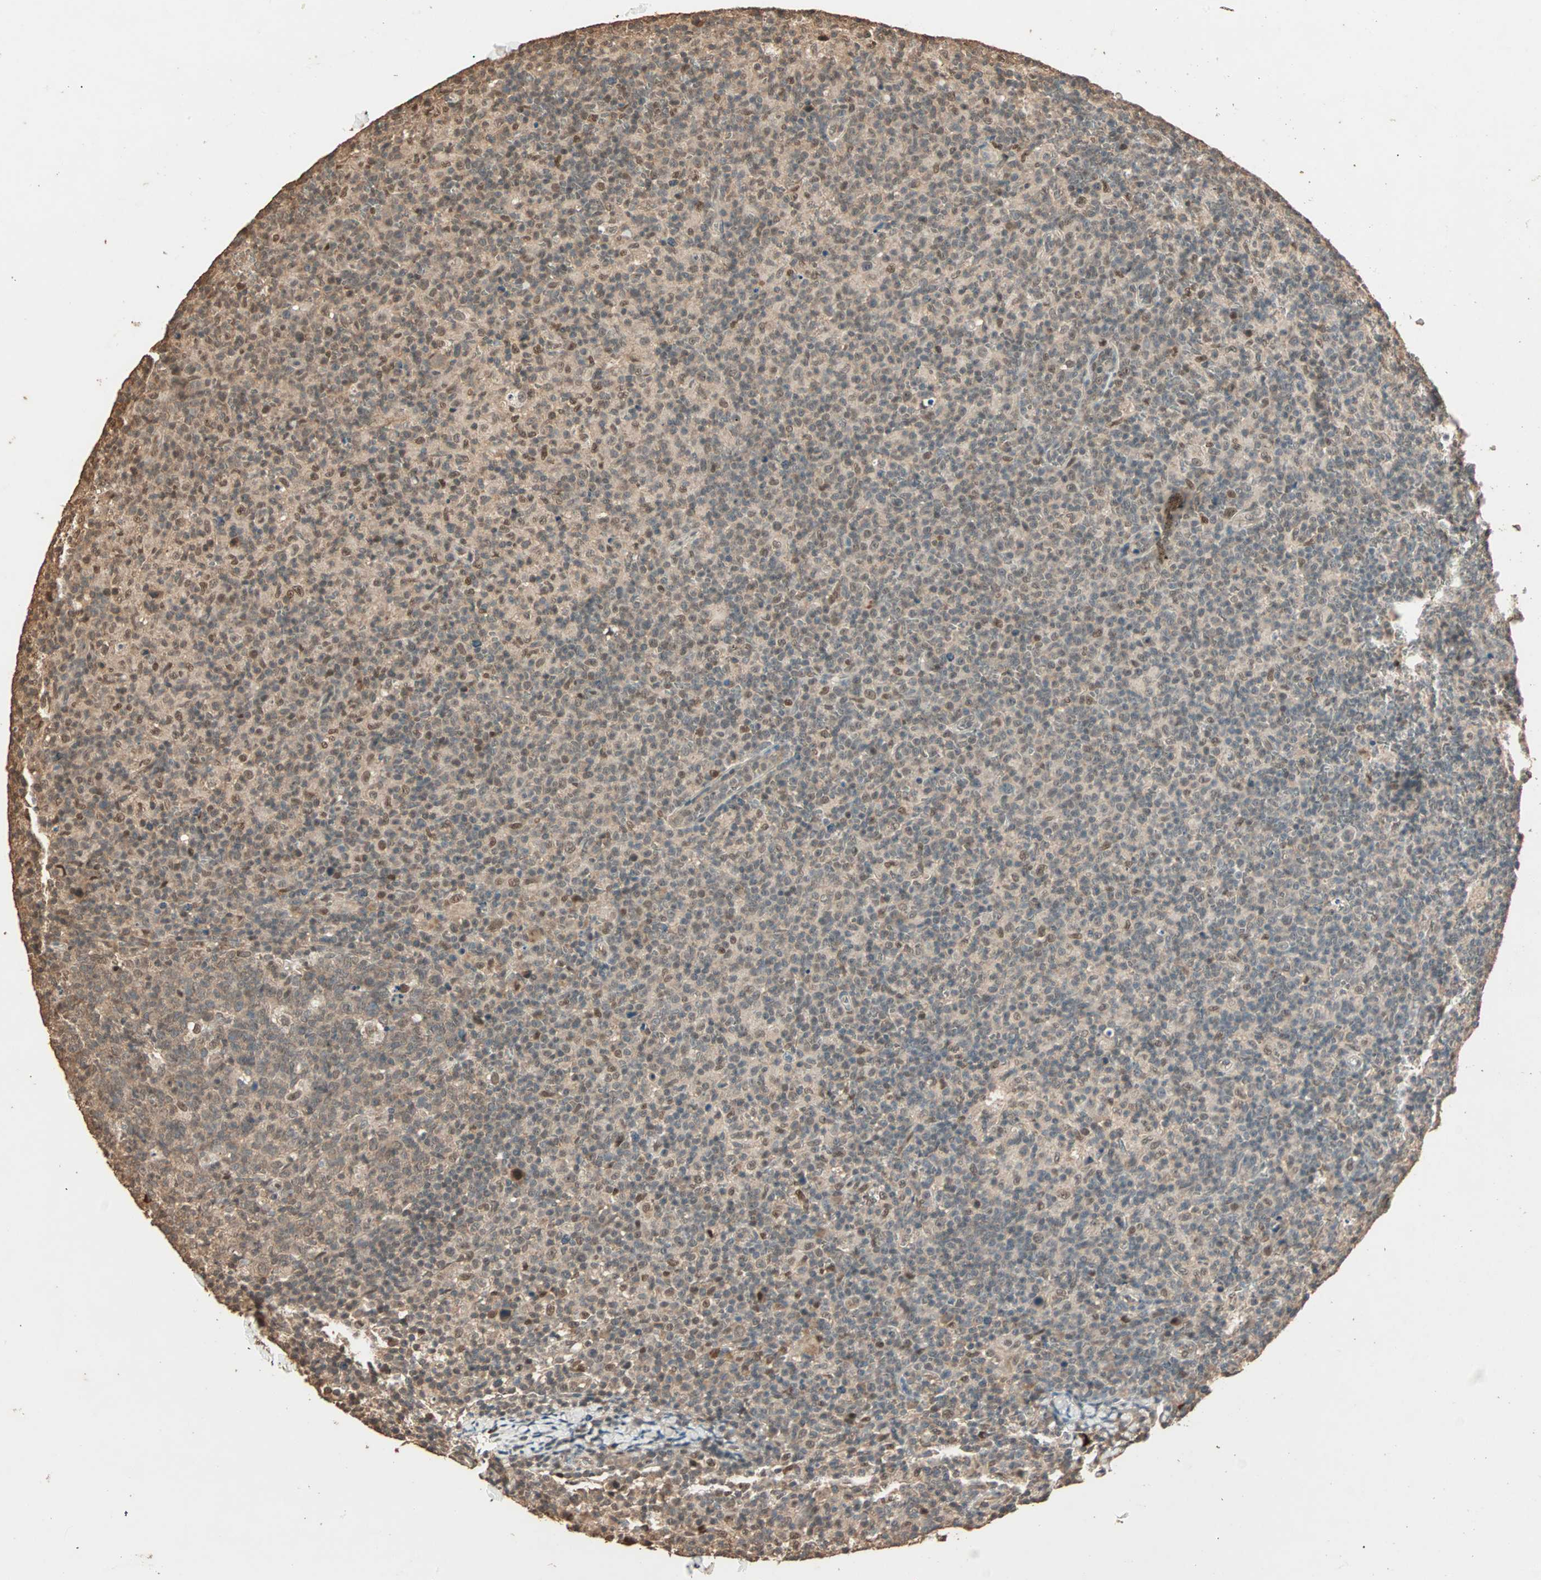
{"staining": {"intensity": "weak", "quantity": ">75%", "location": "cytoplasmic/membranous,nuclear"}, "tissue": "lymph node", "cell_type": "Germinal center cells", "image_type": "normal", "snomed": [{"axis": "morphology", "description": "Normal tissue, NOS"}, {"axis": "morphology", "description": "Inflammation, NOS"}, {"axis": "topography", "description": "Lymph node"}], "caption": "A brown stain labels weak cytoplasmic/membranous,nuclear staining of a protein in germinal center cells of unremarkable human lymph node. The protein is stained brown, and the nuclei are stained in blue (DAB IHC with brightfield microscopy, high magnification).", "gene": "ZBTB33", "patient": {"sex": "male", "age": 55}}